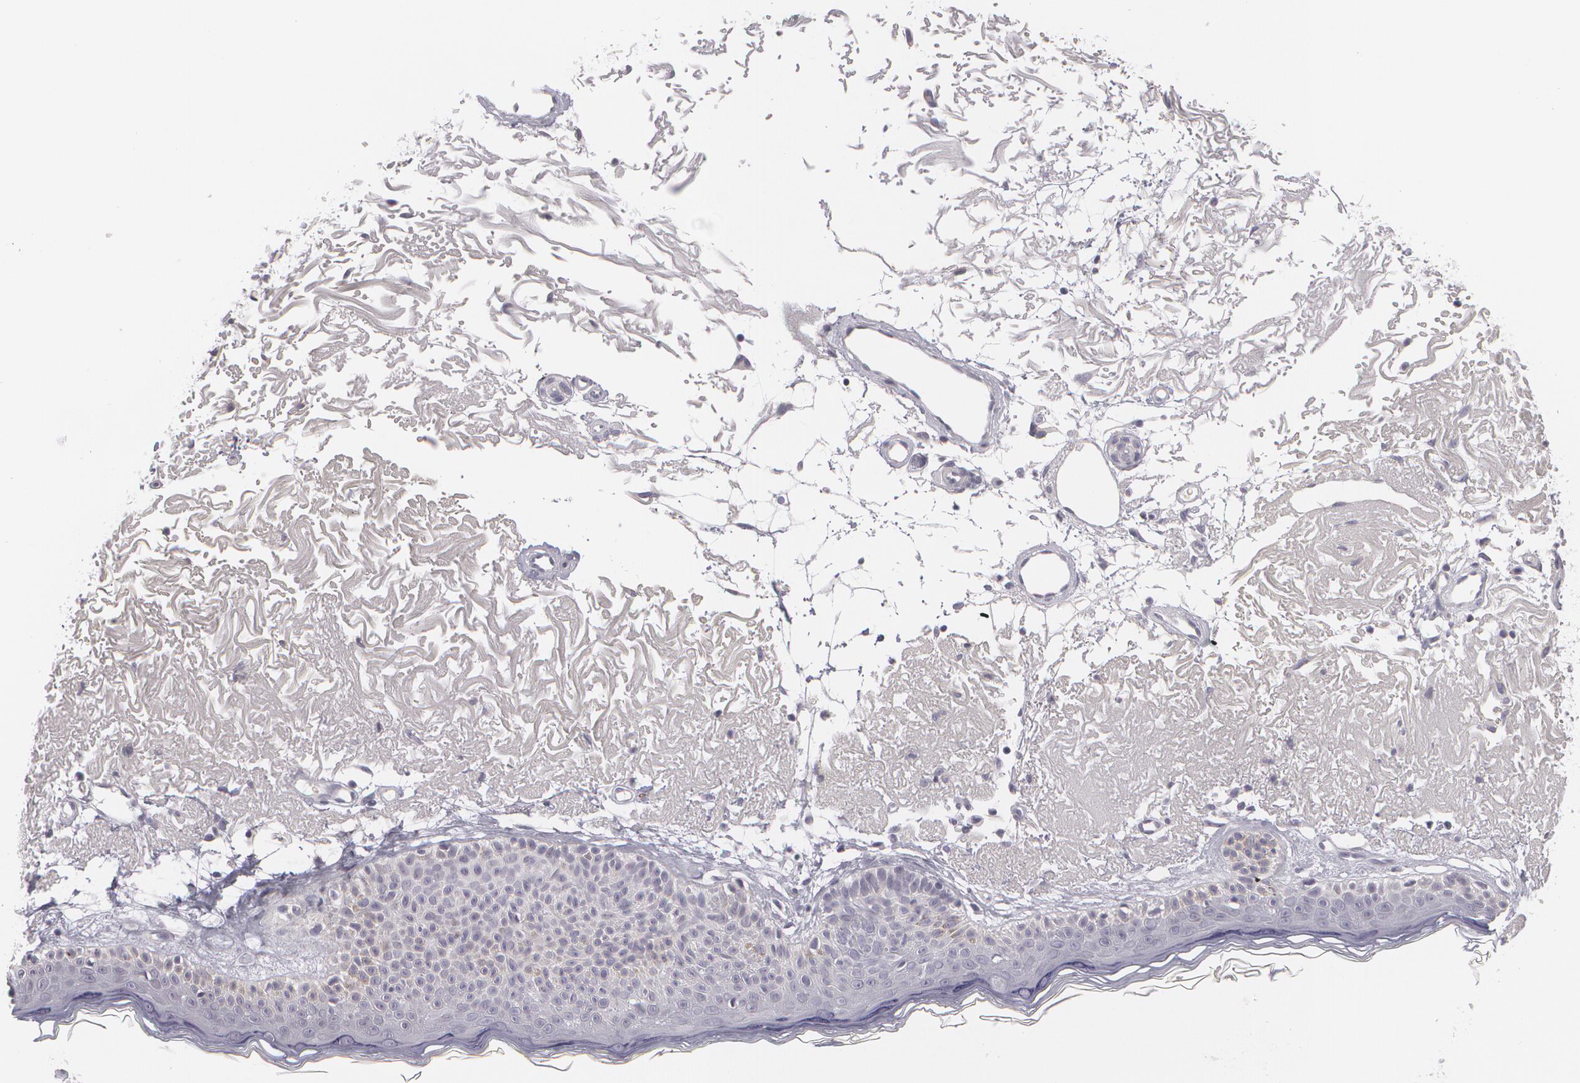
{"staining": {"intensity": "negative", "quantity": "none", "location": "none"}, "tissue": "skin", "cell_type": "Fibroblasts", "image_type": "normal", "snomed": [{"axis": "morphology", "description": "Normal tissue, NOS"}, {"axis": "topography", "description": "Skin"}], "caption": "Micrograph shows no protein staining in fibroblasts of normal skin. (DAB IHC with hematoxylin counter stain).", "gene": "MBNL3", "patient": {"sex": "female", "age": 90}}